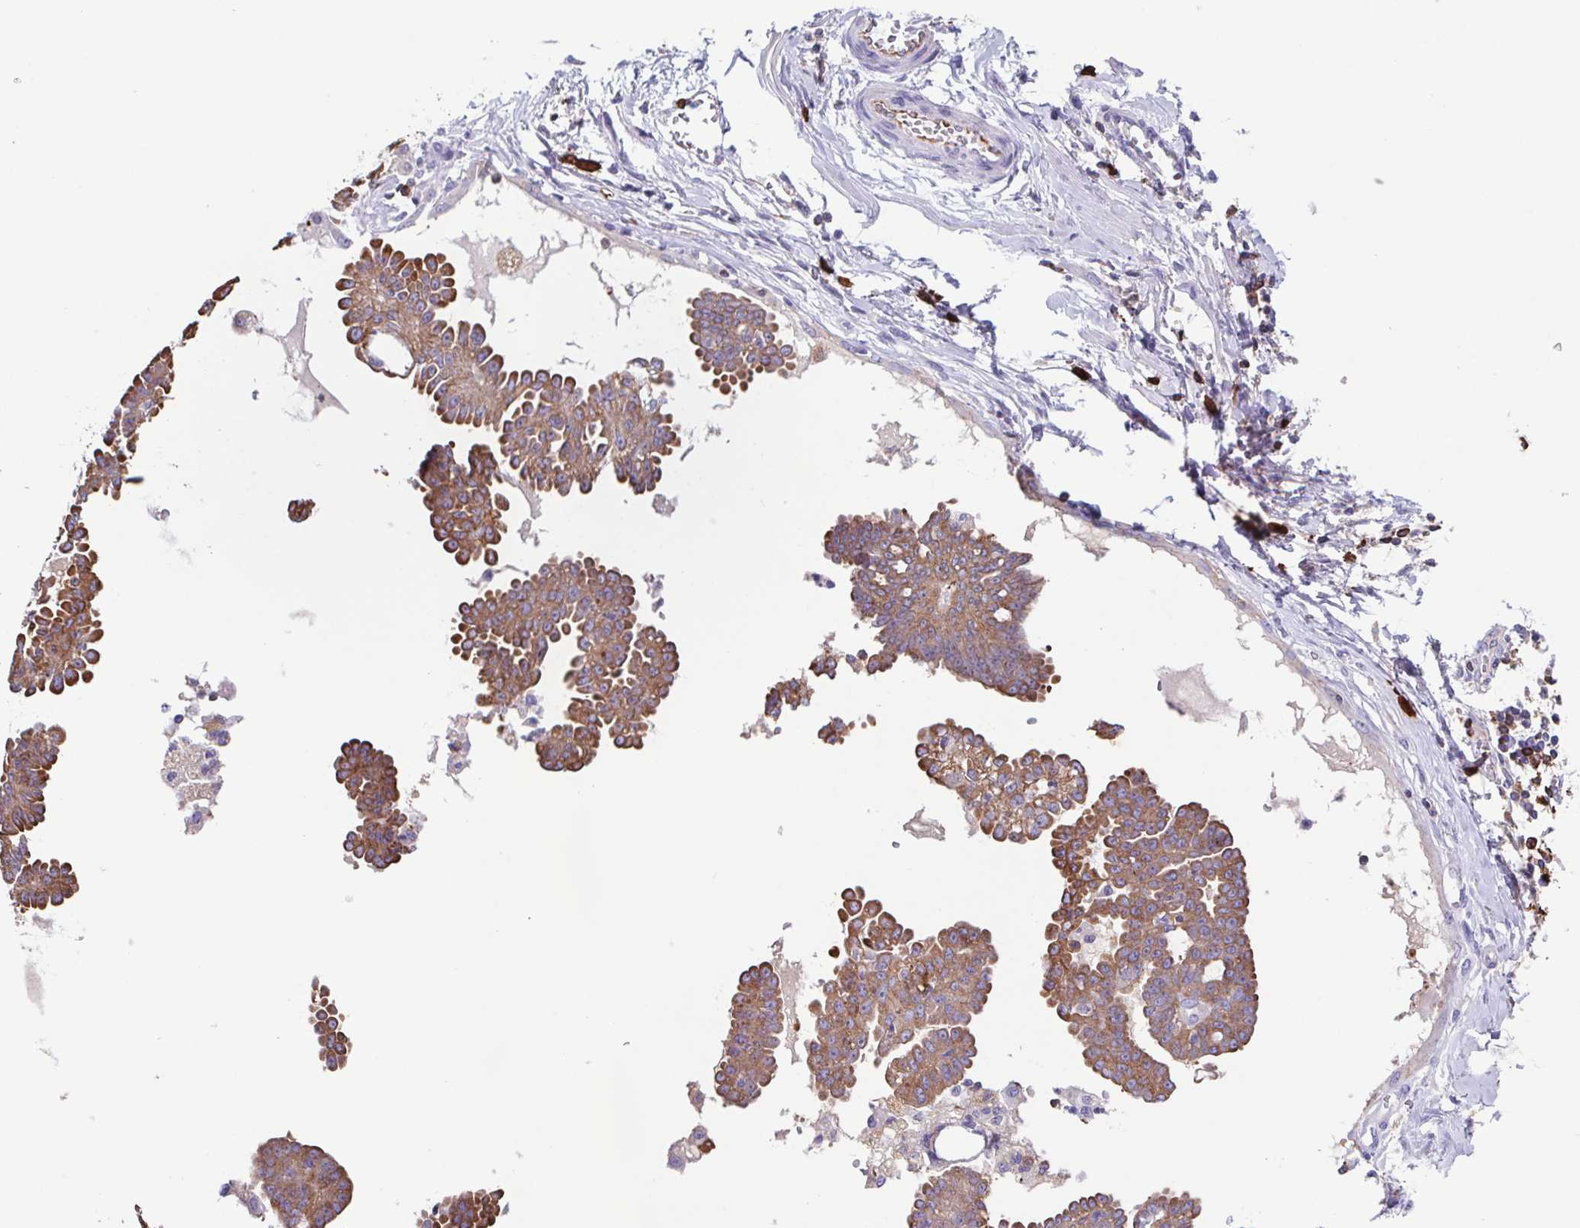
{"staining": {"intensity": "moderate", "quantity": ">75%", "location": "cytoplasmic/membranous"}, "tissue": "ovarian cancer", "cell_type": "Tumor cells", "image_type": "cancer", "snomed": [{"axis": "morphology", "description": "Cystadenocarcinoma, serous, NOS"}, {"axis": "topography", "description": "Ovary"}], "caption": "Ovarian serous cystadenocarcinoma stained for a protein (brown) exhibits moderate cytoplasmic/membranous positive expression in approximately >75% of tumor cells.", "gene": "TPD52", "patient": {"sex": "female", "age": 71}}